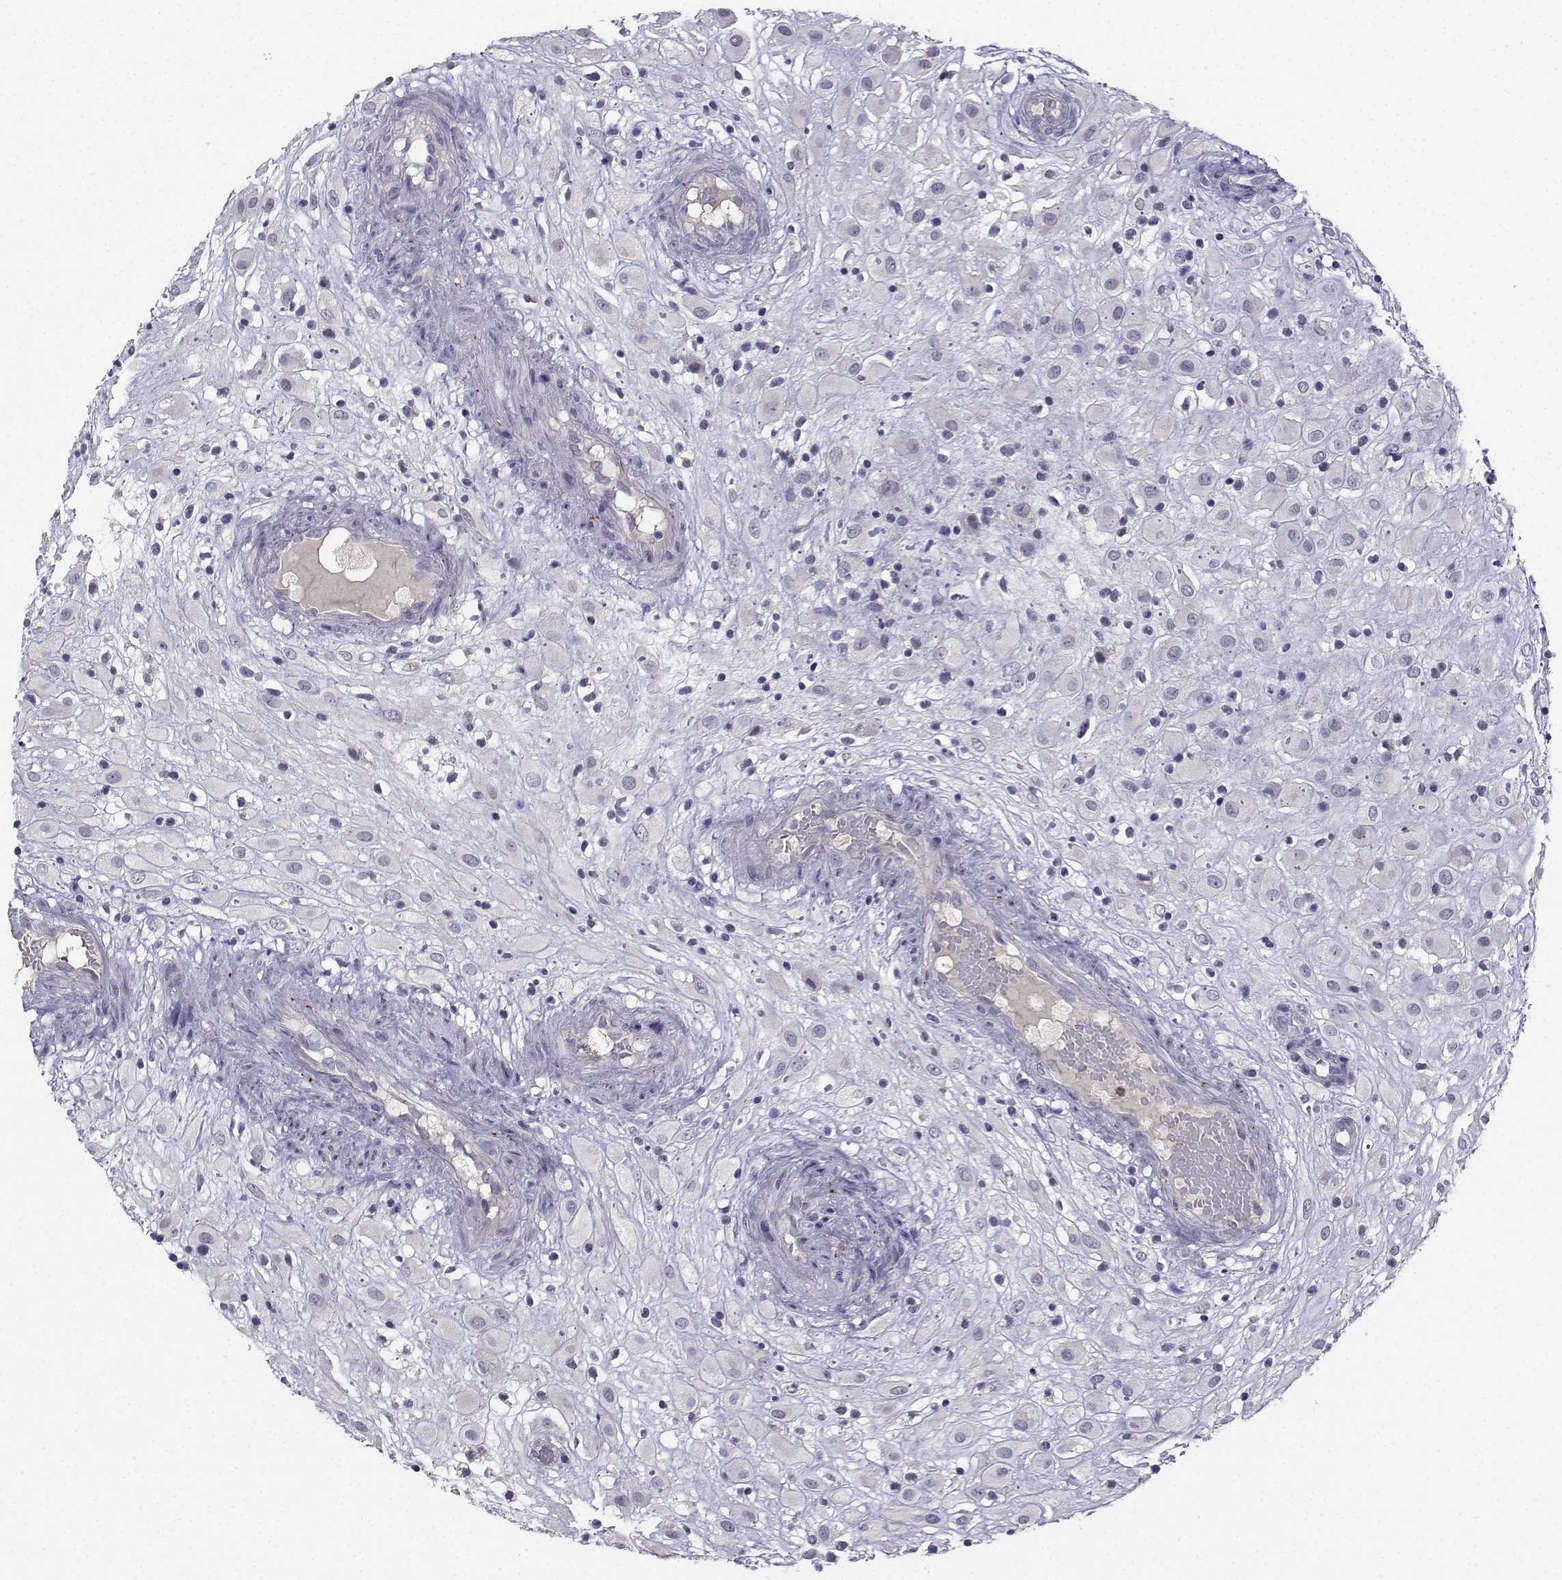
{"staining": {"intensity": "negative", "quantity": "none", "location": "none"}, "tissue": "placenta", "cell_type": "Decidual cells", "image_type": "normal", "snomed": [{"axis": "morphology", "description": "Normal tissue, NOS"}, {"axis": "topography", "description": "Placenta"}], "caption": "An immunohistochemistry (IHC) photomicrograph of normal placenta is shown. There is no staining in decidual cells of placenta. The staining was performed using DAB (3,3'-diaminobenzidine) to visualize the protein expression in brown, while the nuclei were stained in blue with hematoxylin (Magnification: 20x).", "gene": "CALY", "patient": {"sex": "female", "age": 24}}